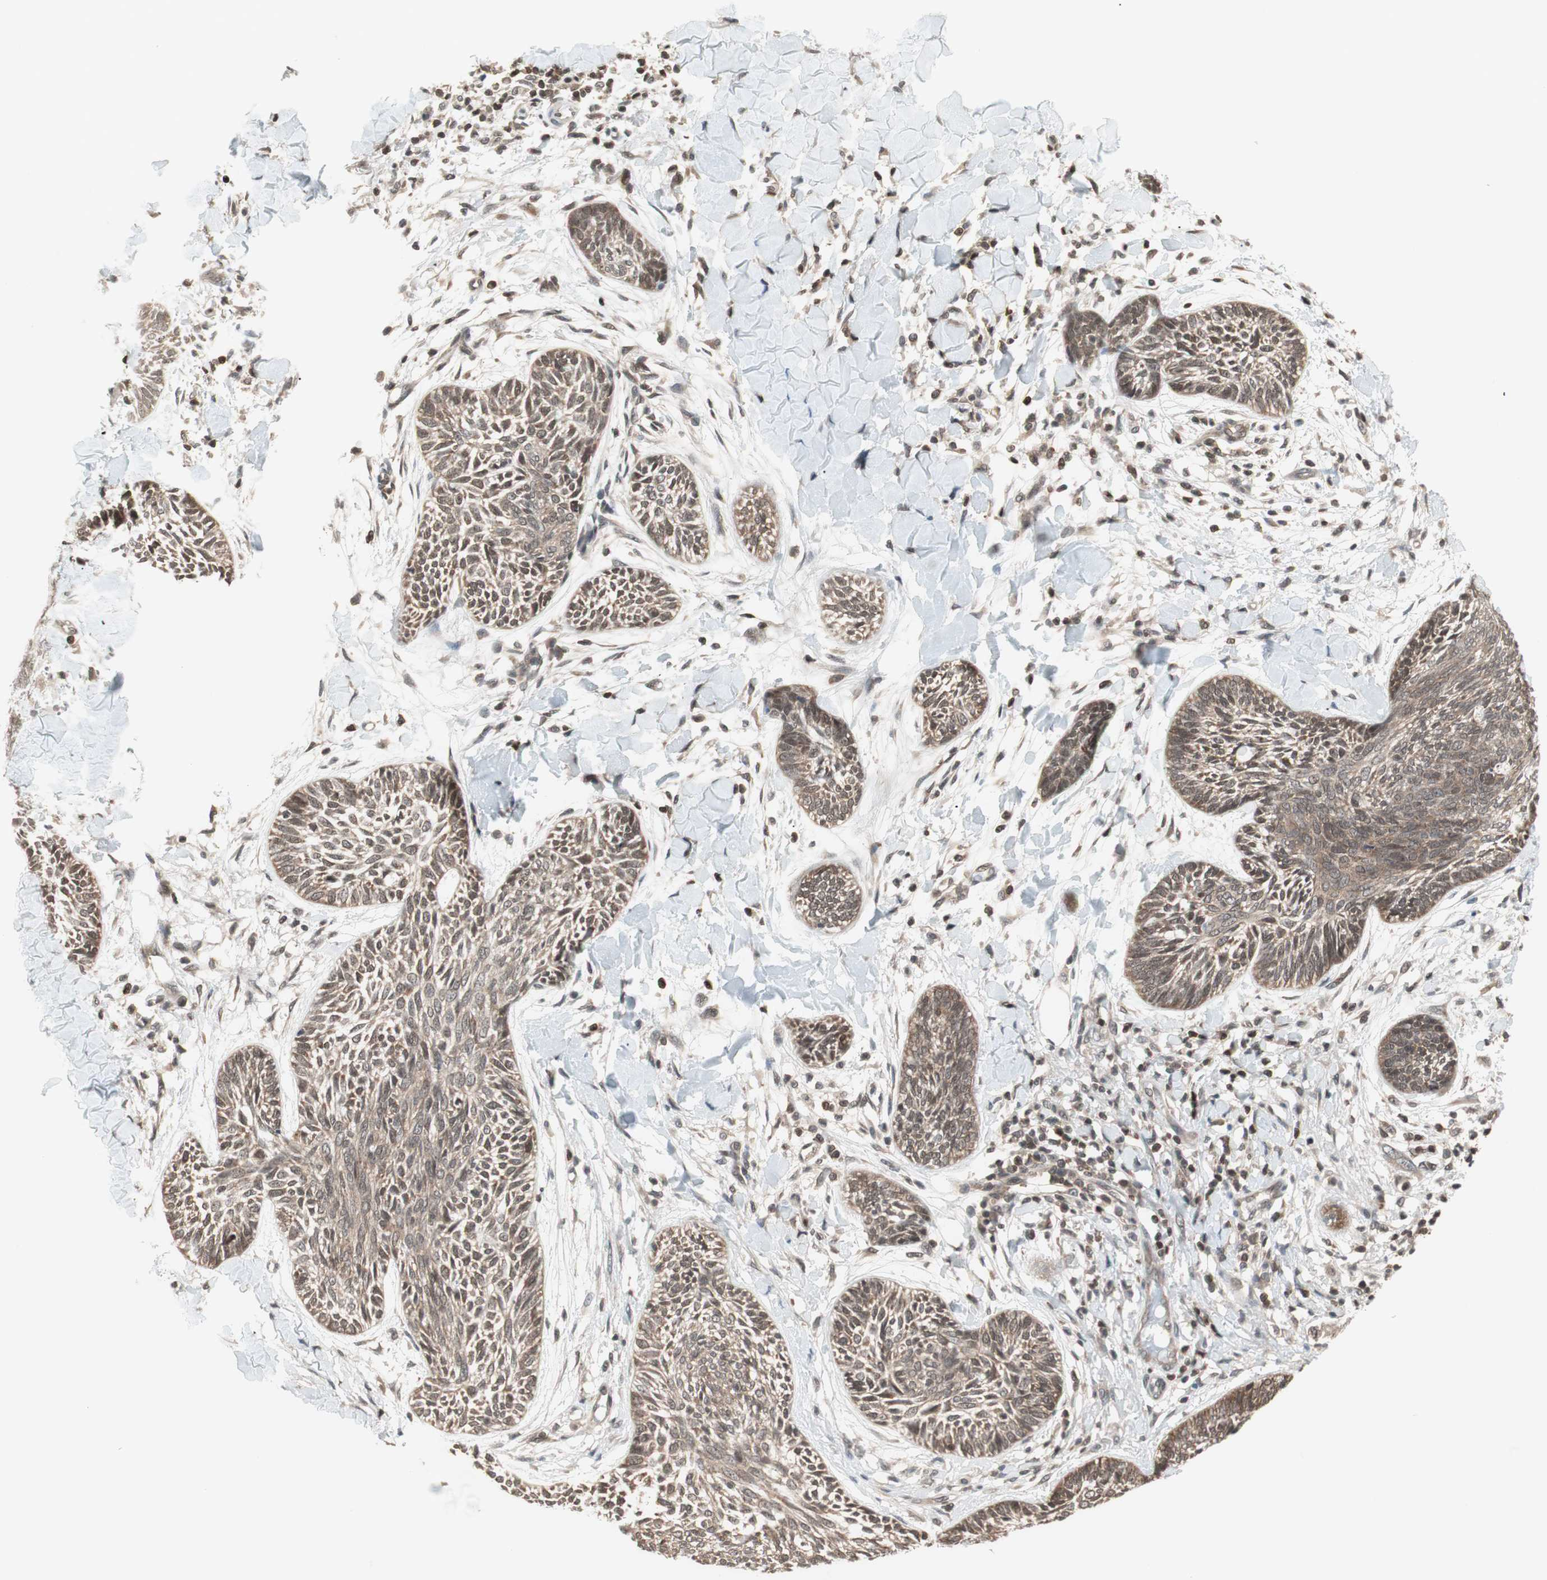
{"staining": {"intensity": "weak", "quantity": ">75%", "location": "cytoplasmic/membranous,nuclear"}, "tissue": "skin cancer", "cell_type": "Tumor cells", "image_type": "cancer", "snomed": [{"axis": "morphology", "description": "Papilloma, NOS"}, {"axis": "morphology", "description": "Basal cell carcinoma"}, {"axis": "topography", "description": "Skin"}], "caption": "DAB immunohistochemical staining of skin cancer (papilloma) demonstrates weak cytoplasmic/membranous and nuclear protein expression in approximately >75% of tumor cells.", "gene": "UBE2I", "patient": {"sex": "male", "age": 87}}